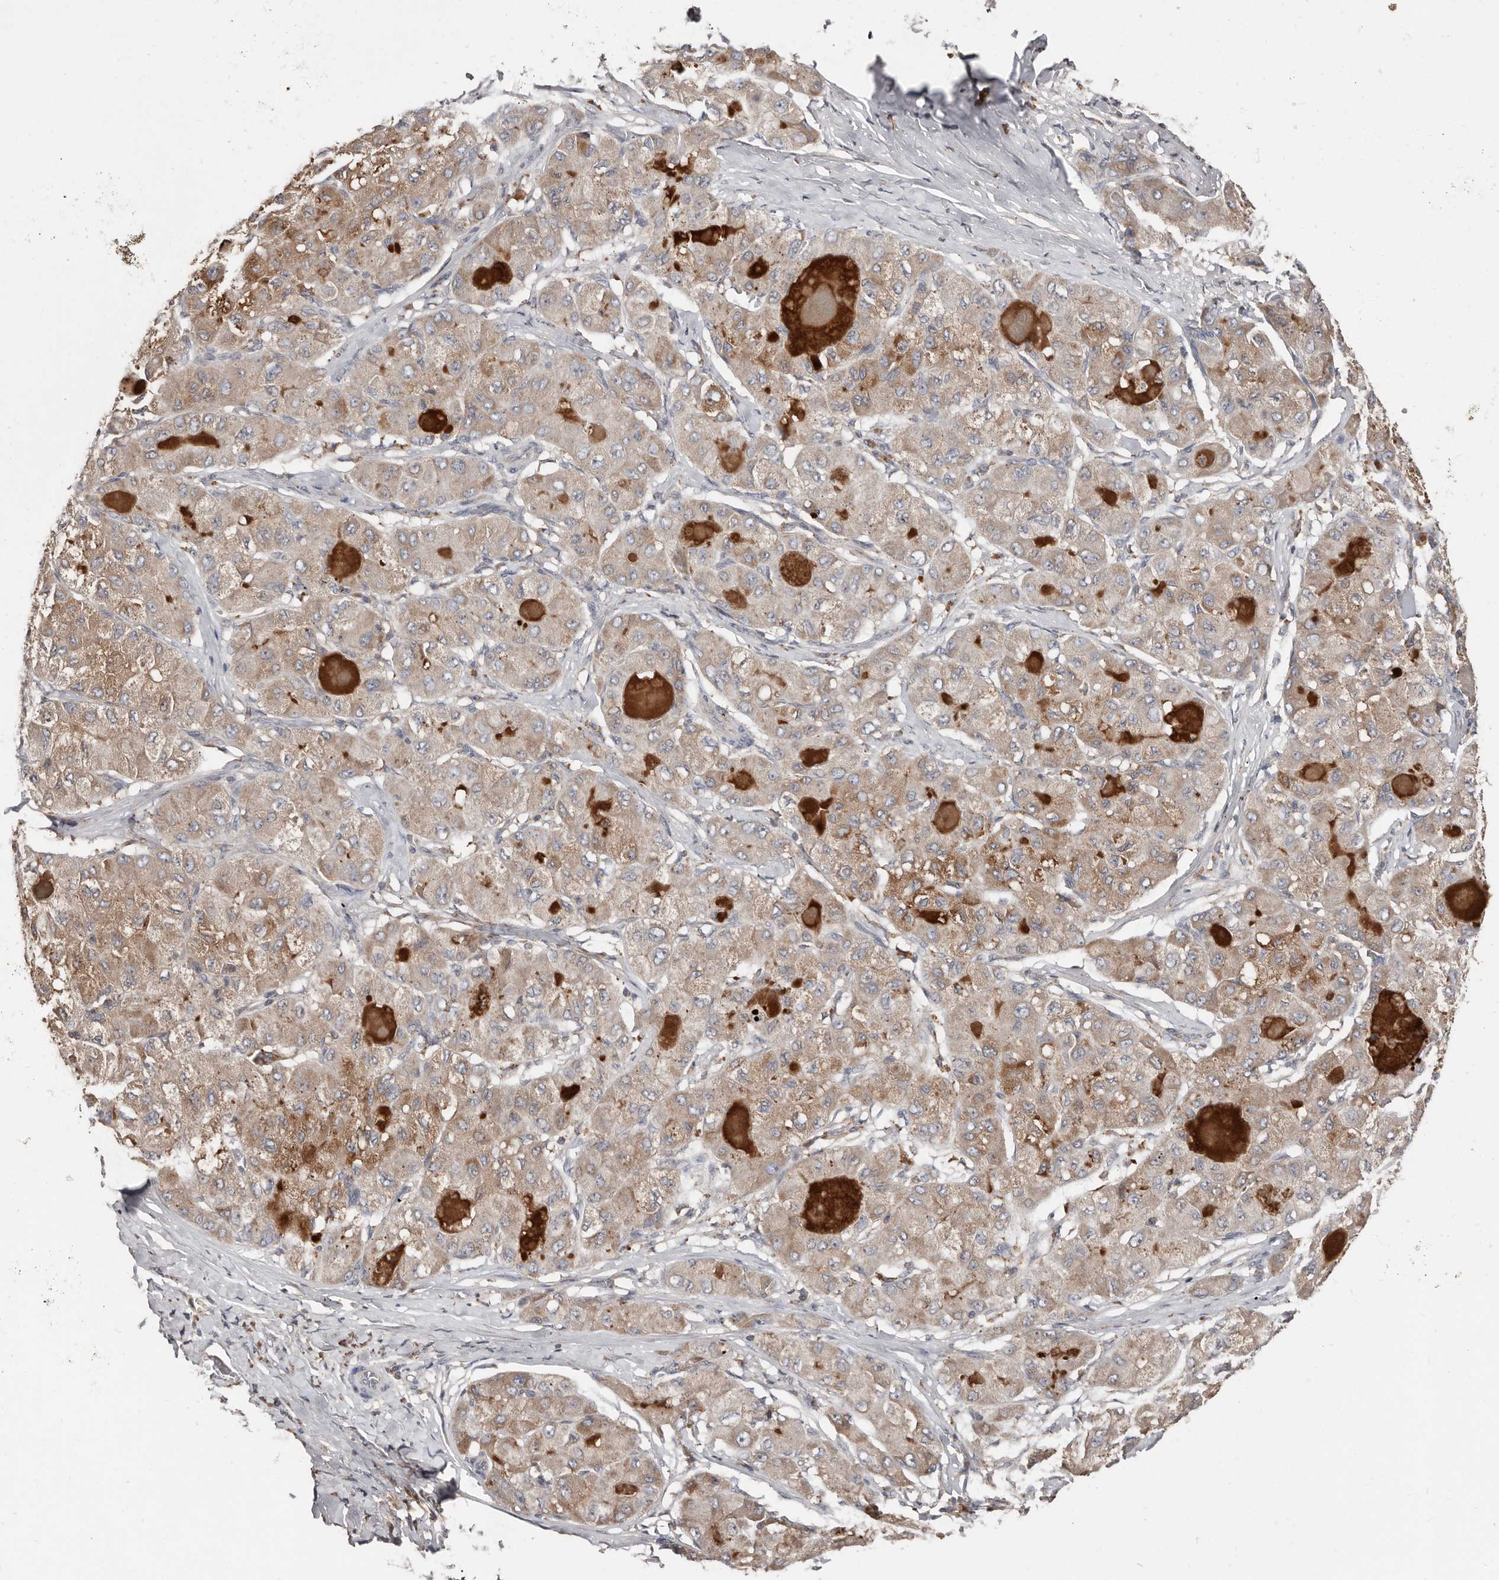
{"staining": {"intensity": "moderate", "quantity": ">75%", "location": "cytoplasmic/membranous"}, "tissue": "liver cancer", "cell_type": "Tumor cells", "image_type": "cancer", "snomed": [{"axis": "morphology", "description": "Carcinoma, Hepatocellular, NOS"}, {"axis": "topography", "description": "Liver"}], "caption": "This histopathology image displays IHC staining of human liver cancer, with medium moderate cytoplasmic/membranous positivity in about >75% of tumor cells.", "gene": "SLC39A2", "patient": {"sex": "male", "age": 80}}